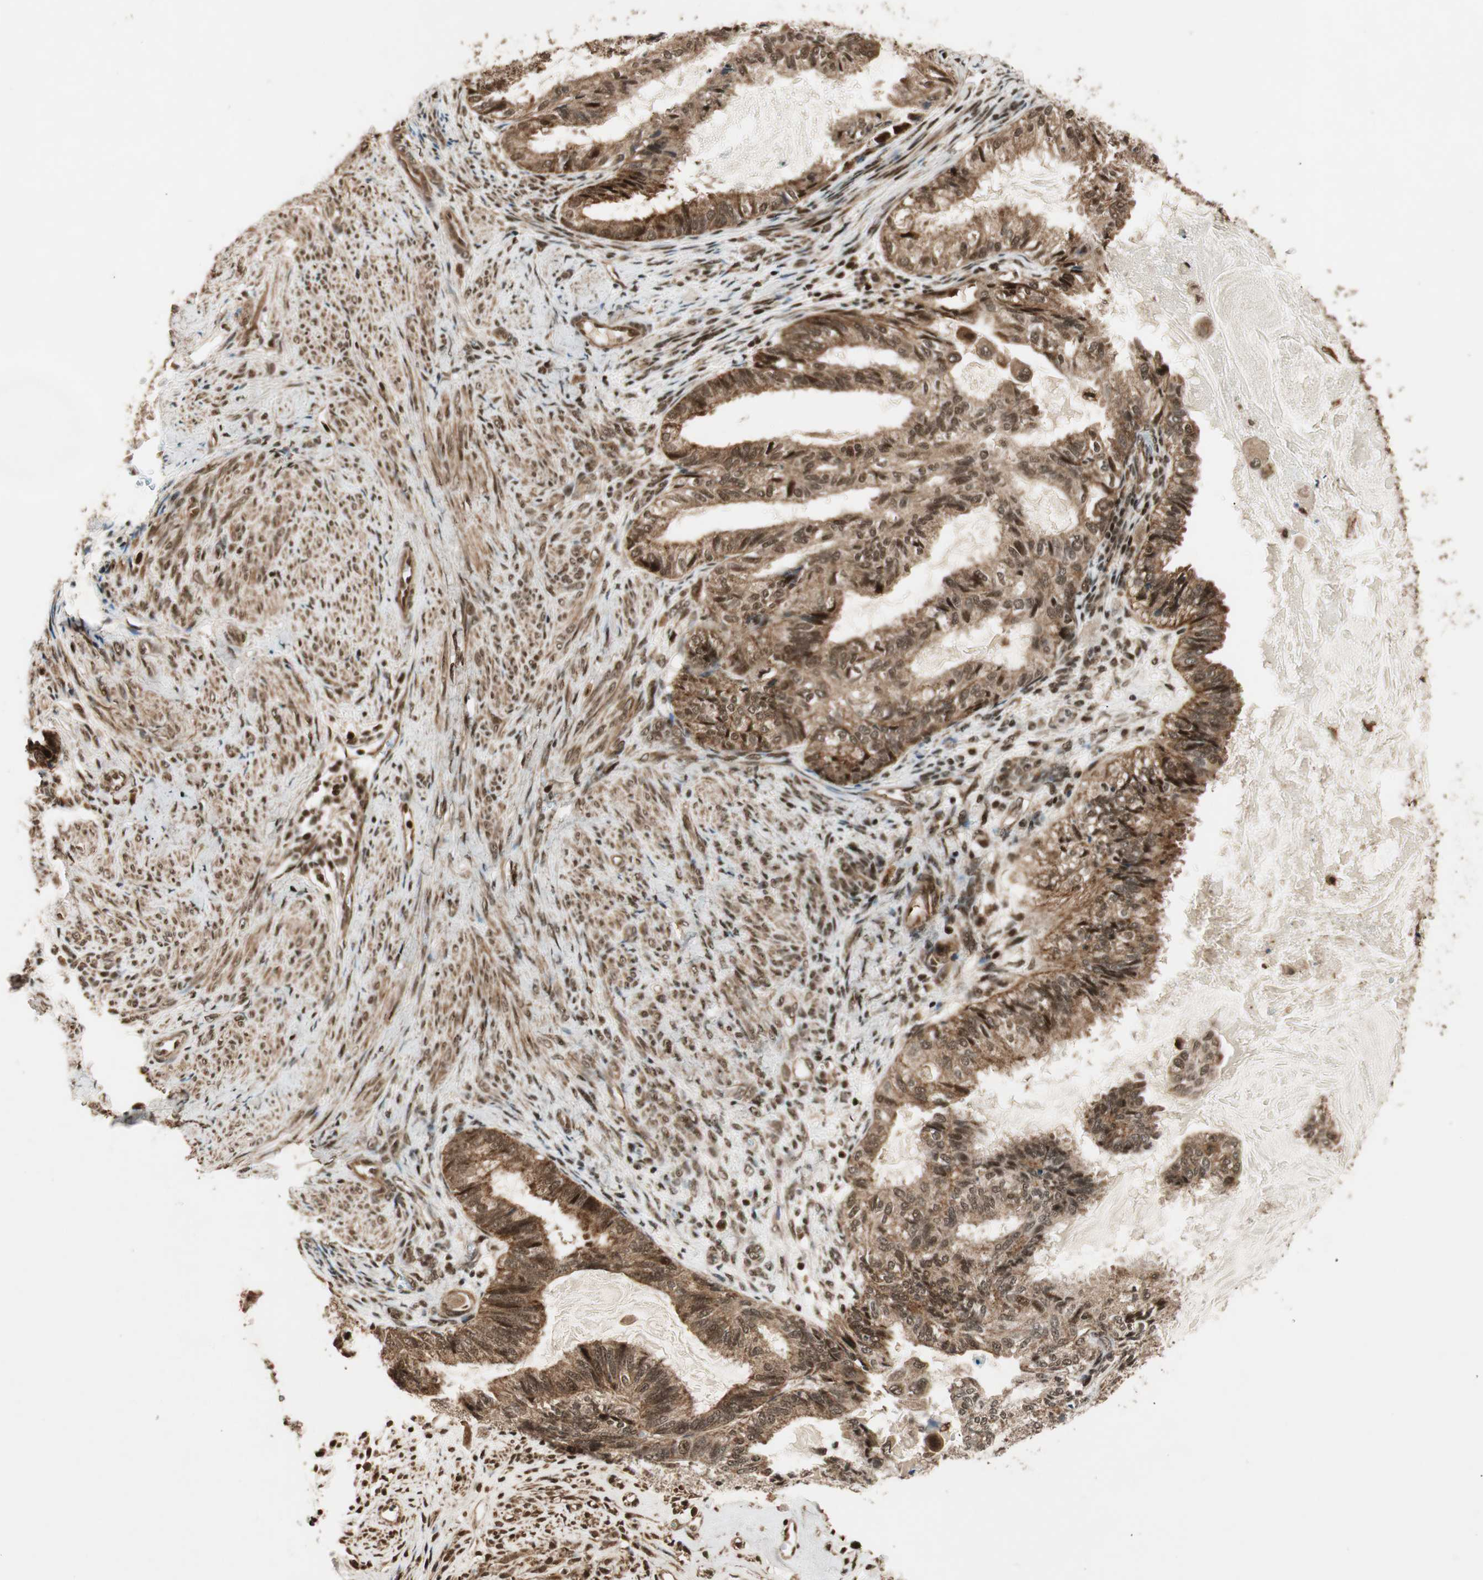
{"staining": {"intensity": "strong", "quantity": ">75%", "location": "cytoplasmic/membranous,nuclear"}, "tissue": "cervical cancer", "cell_type": "Tumor cells", "image_type": "cancer", "snomed": [{"axis": "morphology", "description": "Normal tissue, NOS"}, {"axis": "morphology", "description": "Adenocarcinoma, NOS"}, {"axis": "topography", "description": "Cervix"}, {"axis": "topography", "description": "Endometrium"}], "caption": "Immunohistochemical staining of human cervical adenocarcinoma shows high levels of strong cytoplasmic/membranous and nuclear staining in about >75% of tumor cells. (IHC, brightfield microscopy, high magnification).", "gene": "RPA3", "patient": {"sex": "female", "age": 86}}